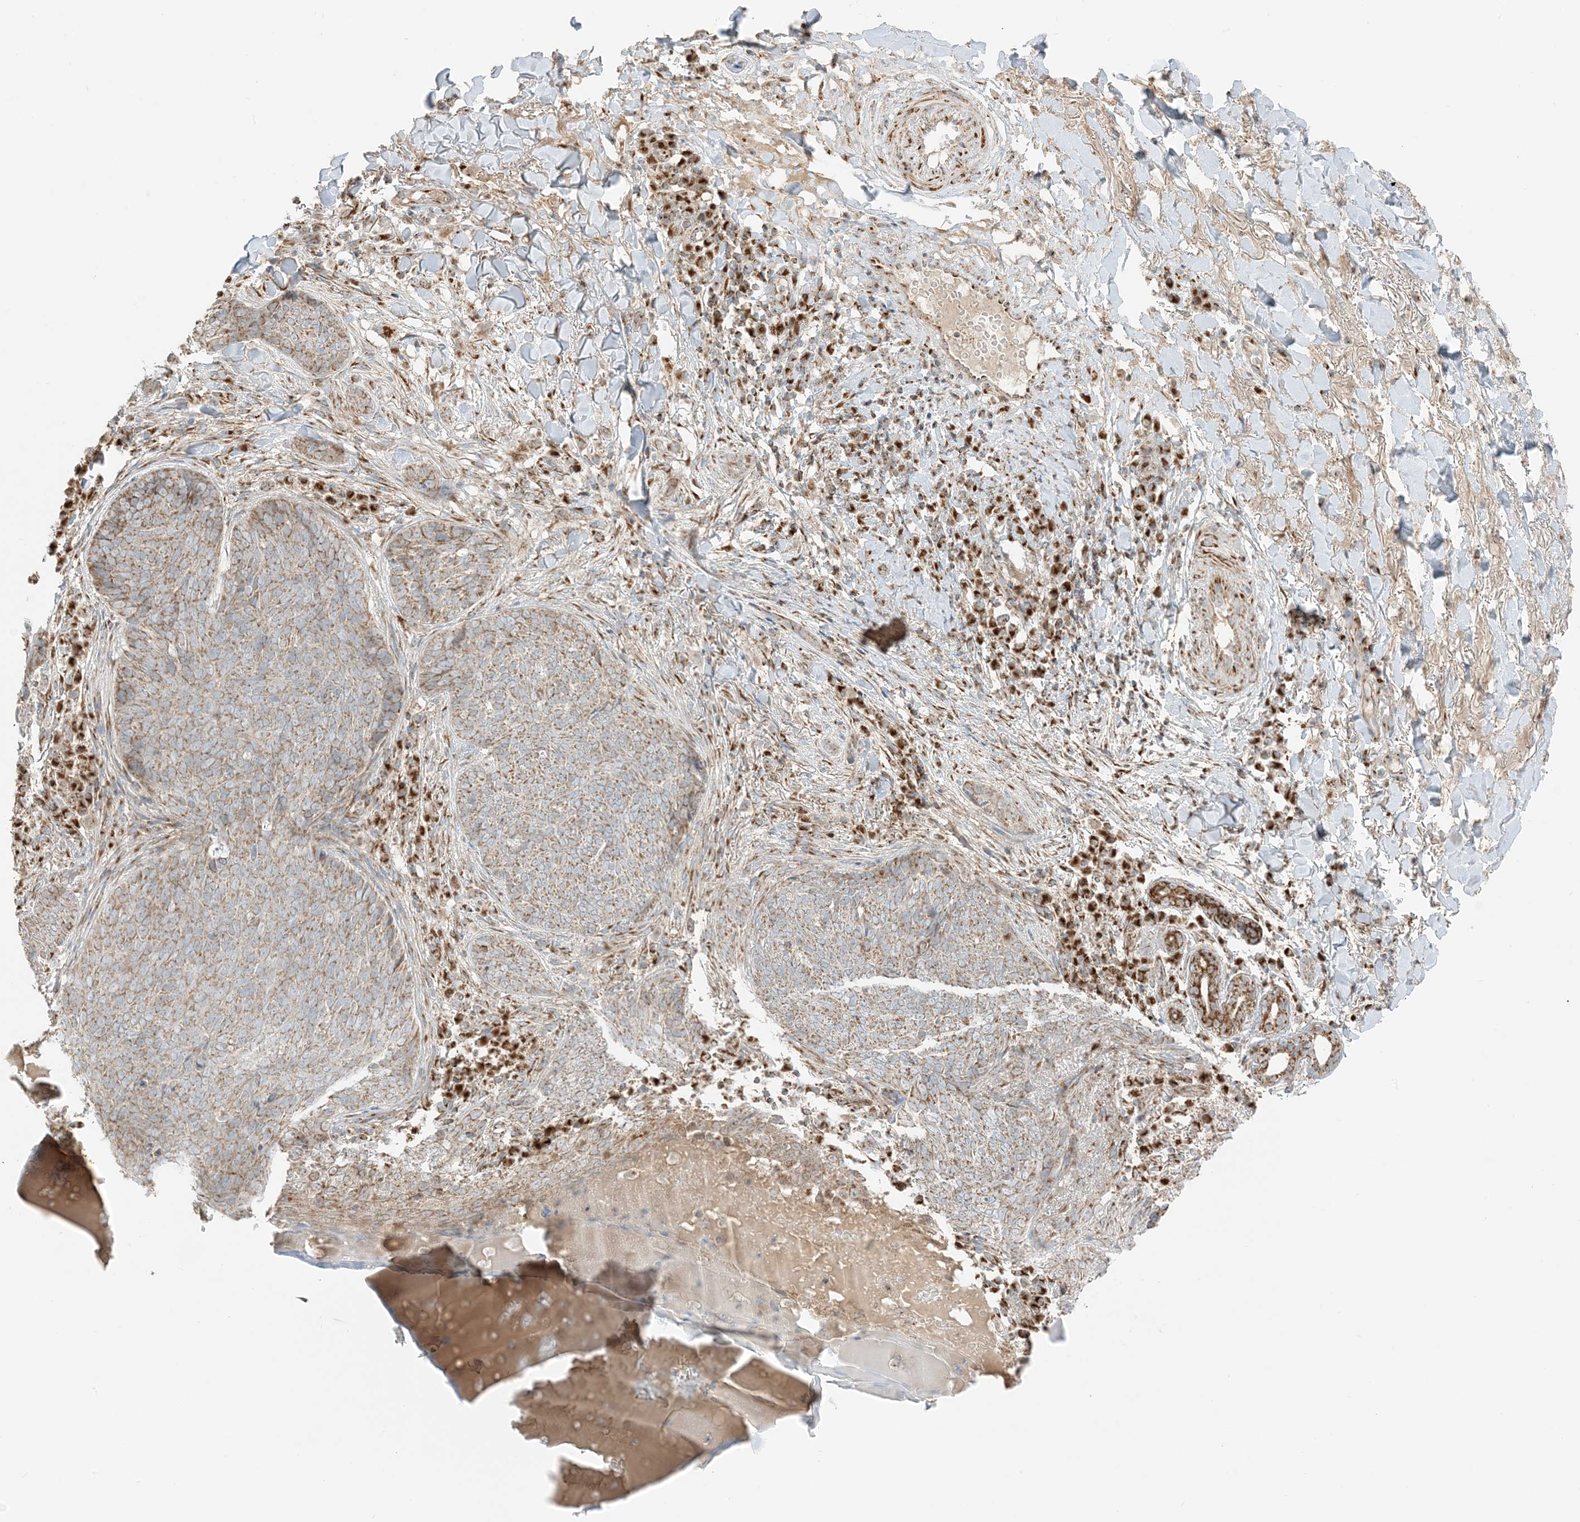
{"staining": {"intensity": "moderate", "quantity": ">75%", "location": "cytoplasmic/membranous"}, "tissue": "skin cancer", "cell_type": "Tumor cells", "image_type": "cancer", "snomed": [{"axis": "morphology", "description": "Basal cell carcinoma"}, {"axis": "topography", "description": "Skin"}], "caption": "A brown stain highlights moderate cytoplasmic/membranous staining of a protein in human skin cancer tumor cells.", "gene": "SLC25A12", "patient": {"sex": "male", "age": 85}}